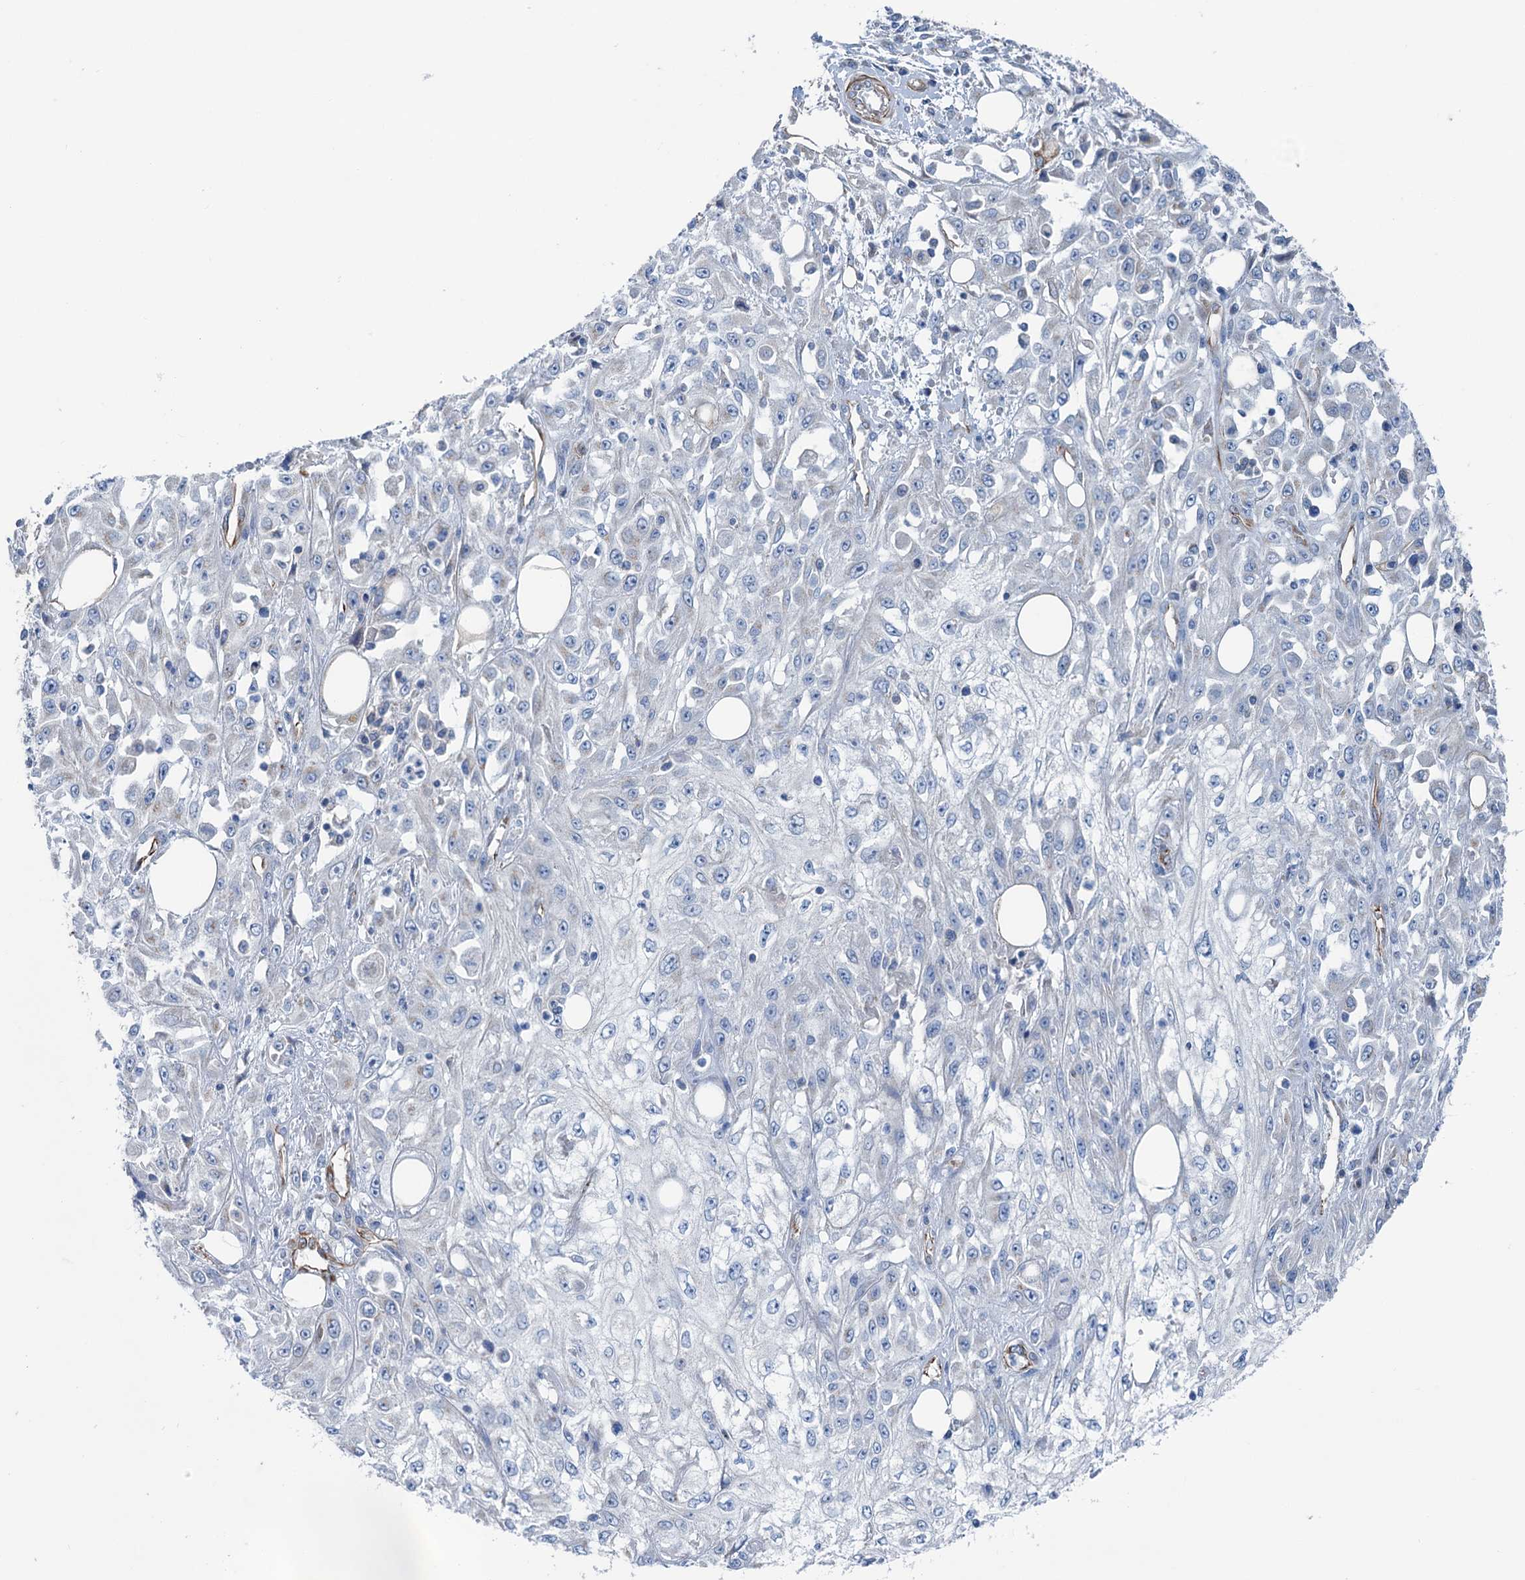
{"staining": {"intensity": "negative", "quantity": "none", "location": "none"}, "tissue": "skin cancer", "cell_type": "Tumor cells", "image_type": "cancer", "snomed": [{"axis": "morphology", "description": "Squamous cell carcinoma, NOS"}, {"axis": "morphology", "description": "Squamous cell carcinoma, metastatic, NOS"}, {"axis": "topography", "description": "Skin"}, {"axis": "topography", "description": "Lymph node"}], "caption": "DAB immunohistochemical staining of skin cancer (metastatic squamous cell carcinoma) exhibits no significant positivity in tumor cells. The staining was performed using DAB to visualize the protein expression in brown, while the nuclei were stained in blue with hematoxylin (Magnification: 20x).", "gene": "CALCOCO1", "patient": {"sex": "male", "age": 75}}